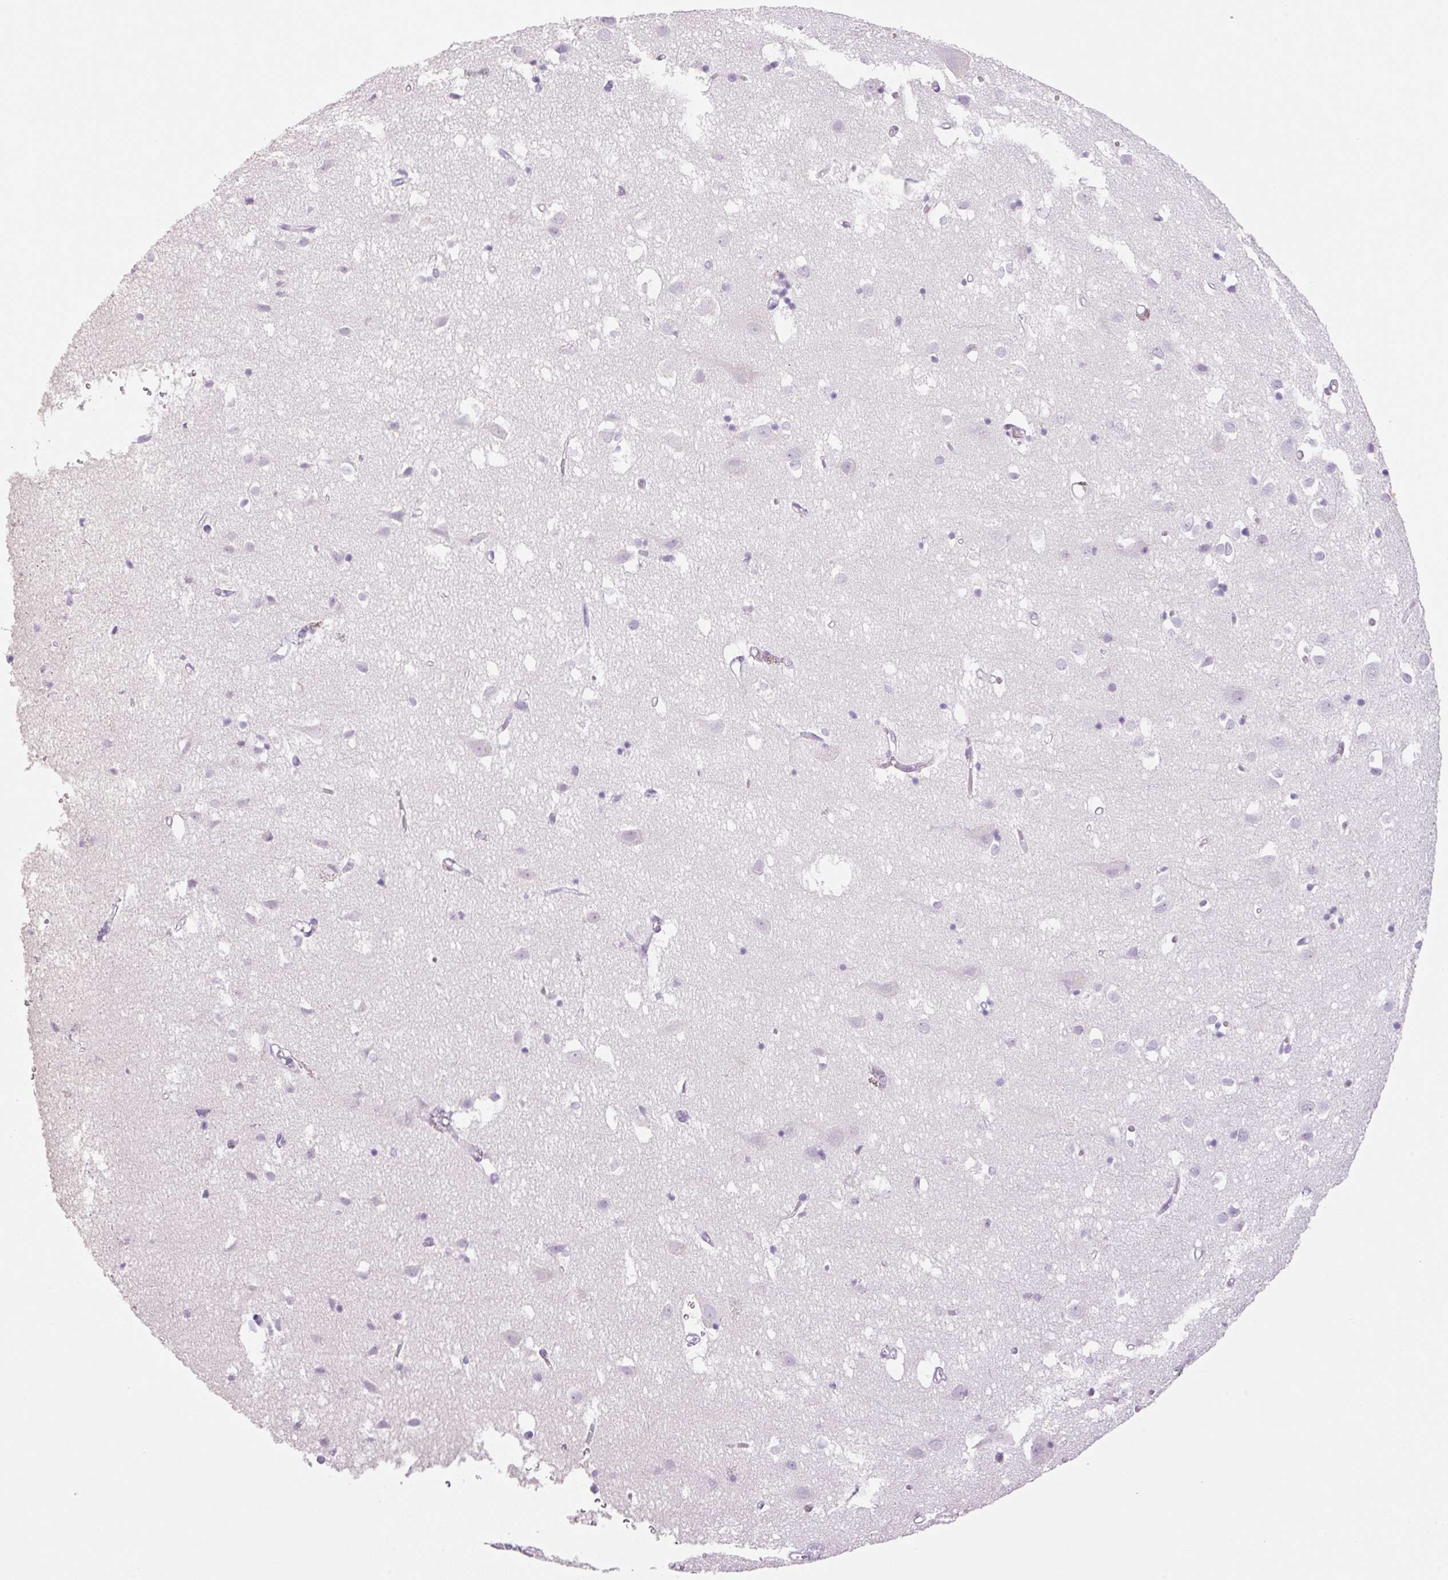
{"staining": {"intensity": "negative", "quantity": "none", "location": "none"}, "tissue": "cerebral cortex", "cell_type": "Endothelial cells", "image_type": "normal", "snomed": [{"axis": "morphology", "description": "Normal tissue, NOS"}, {"axis": "topography", "description": "Cerebral cortex"}], "caption": "An IHC image of normal cerebral cortex is shown. There is no staining in endothelial cells of cerebral cortex. Nuclei are stained in blue.", "gene": "SP140L", "patient": {"sex": "male", "age": 70}}